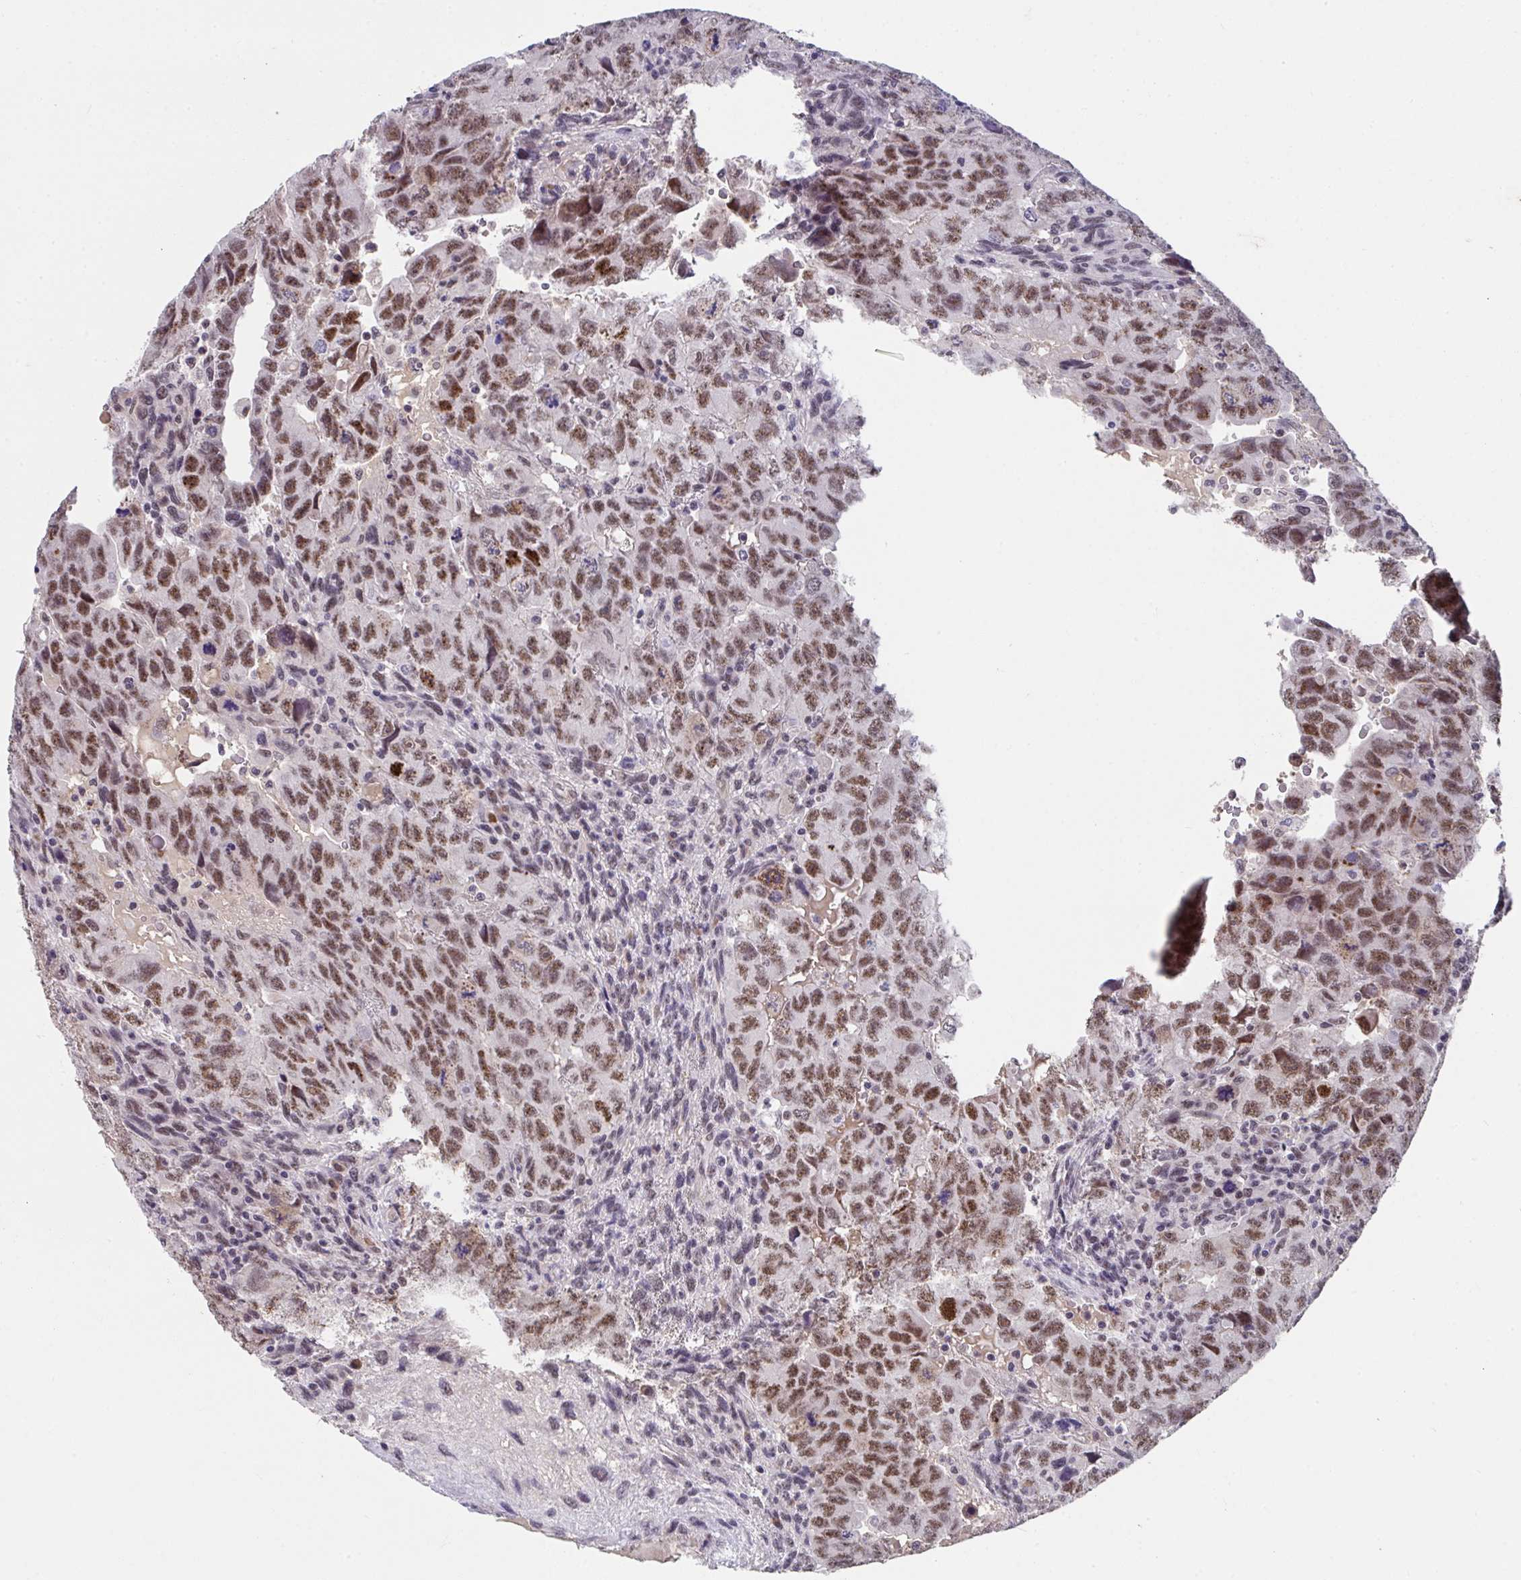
{"staining": {"intensity": "moderate", "quantity": ">75%", "location": "nuclear"}, "tissue": "testis cancer", "cell_type": "Tumor cells", "image_type": "cancer", "snomed": [{"axis": "morphology", "description": "Carcinoma, Embryonal, NOS"}, {"axis": "topography", "description": "Testis"}], "caption": "This photomicrograph shows IHC staining of human testis cancer, with medium moderate nuclear staining in about >75% of tumor cells.", "gene": "RBBP6", "patient": {"sex": "male", "age": 24}}